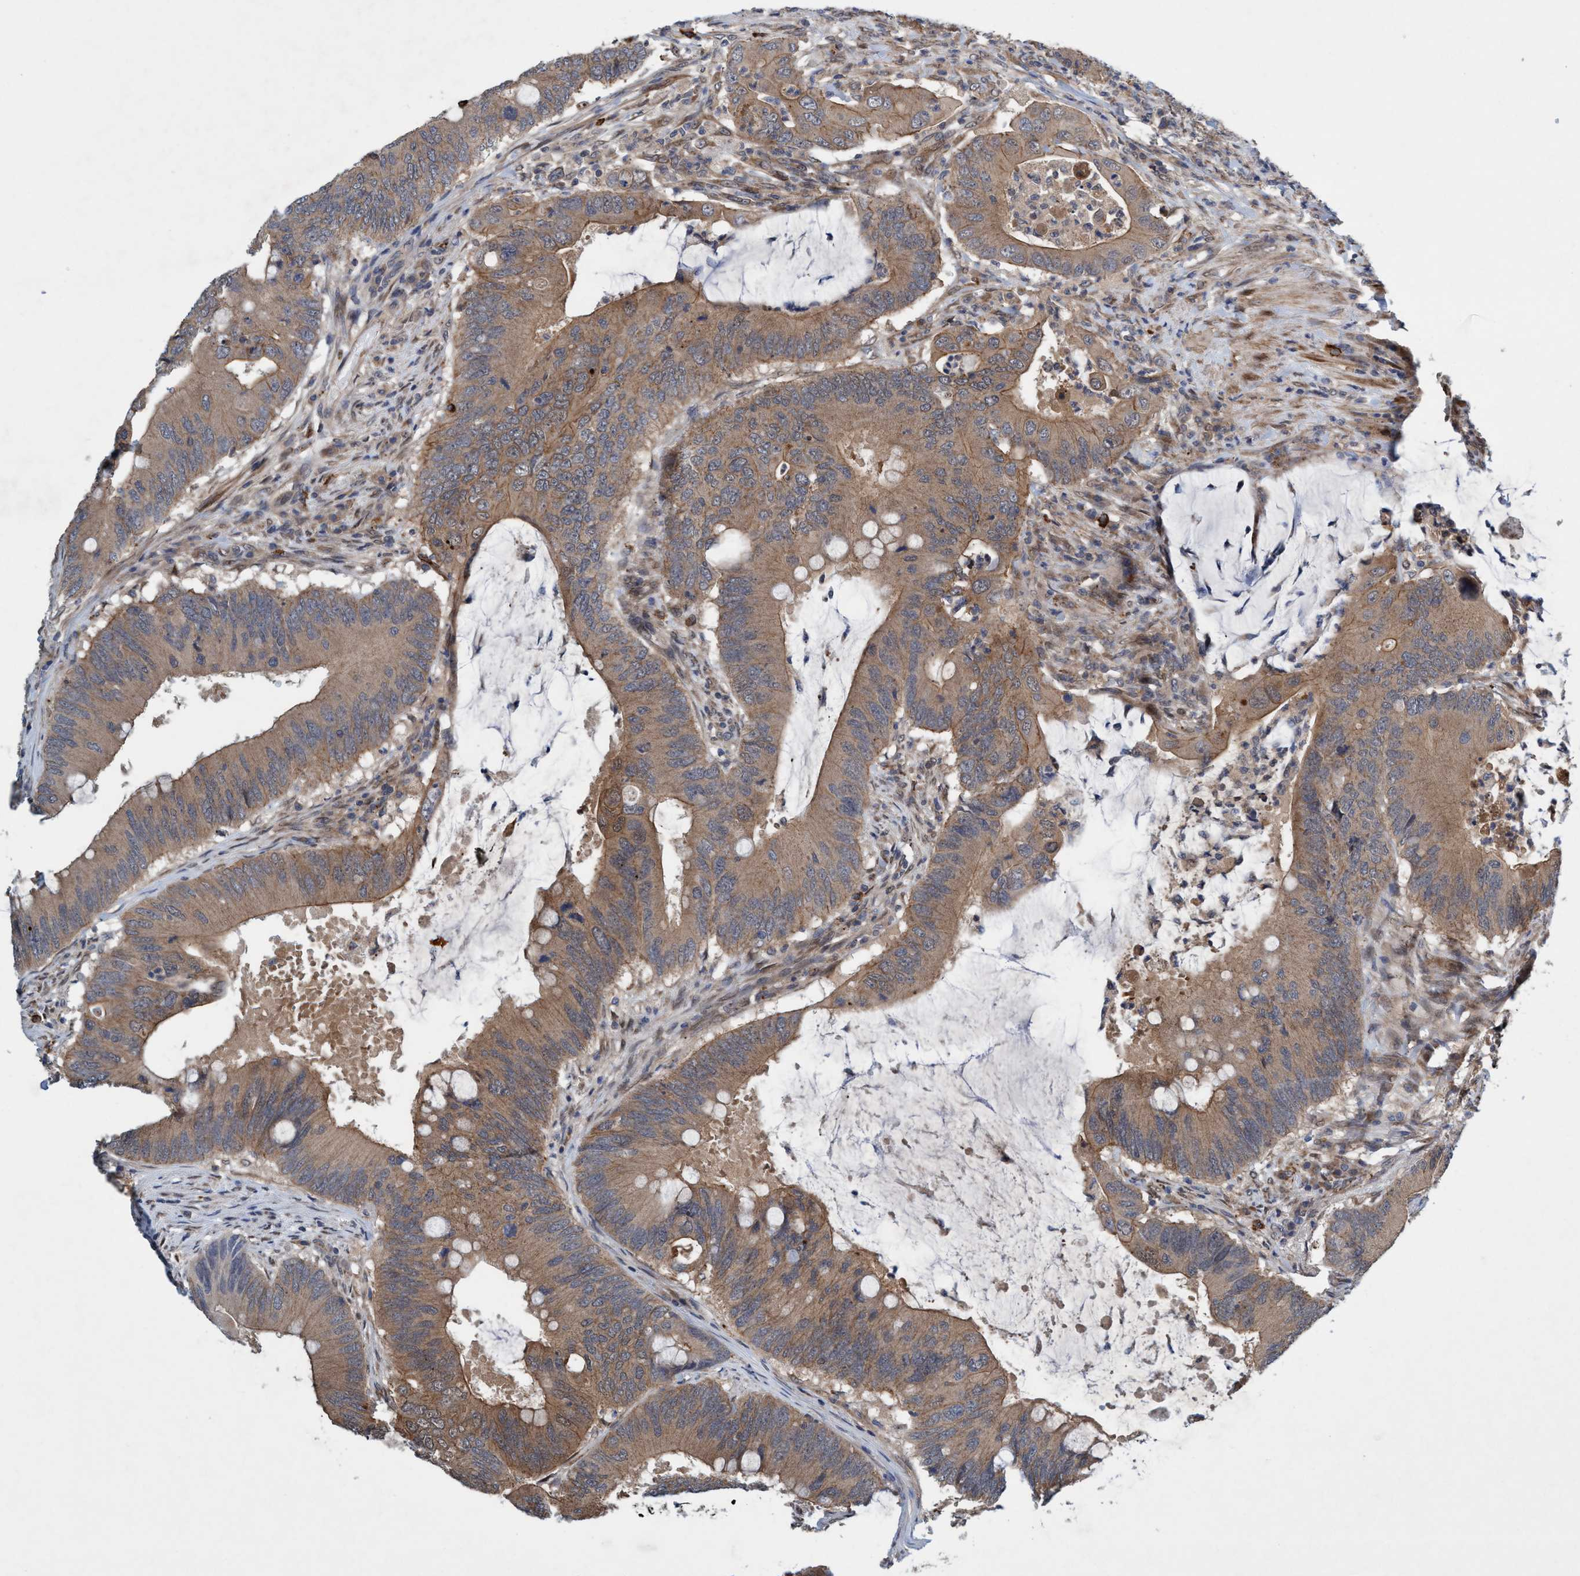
{"staining": {"intensity": "moderate", "quantity": ">75%", "location": "cytoplasmic/membranous"}, "tissue": "colorectal cancer", "cell_type": "Tumor cells", "image_type": "cancer", "snomed": [{"axis": "morphology", "description": "Adenocarcinoma, NOS"}, {"axis": "topography", "description": "Colon"}], "caption": "This is a micrograph of immunohistochemistry (IHC) staining of colorectal cancer, which shows moderate positivity in the cytoplasmic/membranous of tumor cells.", "gene": "TRIM65", "patient": {"sex": "male", "age": 71}}